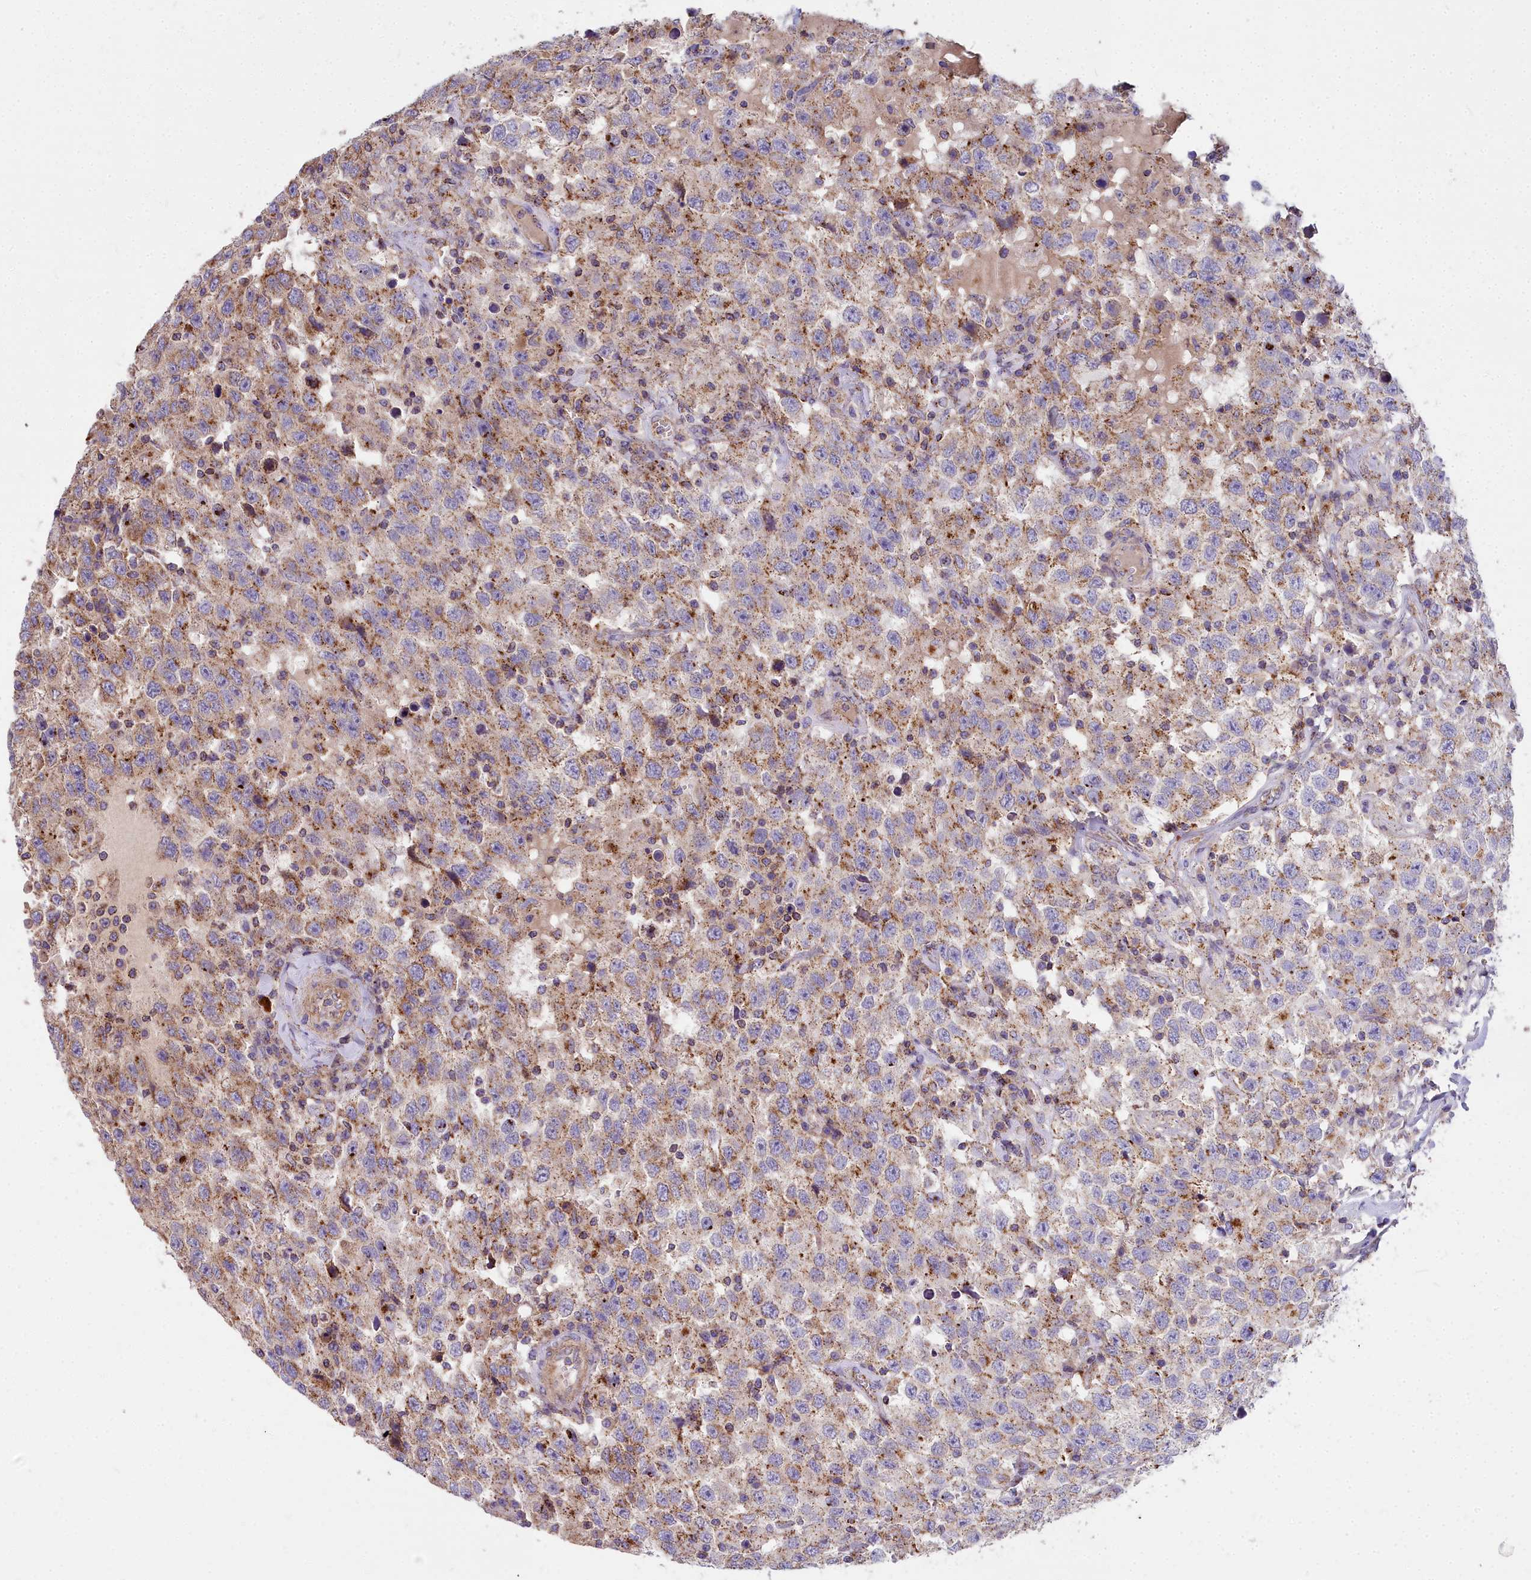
{"staining": {"intensity": "moderate", "quantity": "25%-75%", "location": "cytoplasmic/membranous"}, "tissue": "testis cancer", "cell_type": "Tumor cells", "image_type": "cancer", "snomed": [{"axis": "morphology", "description": "Seminoma, NOS"}, {"axis": "topography", "description": "Testis"}], "caption": "Testis cancer stained with IHC displays moderate cytoplasmic/membranous expression in approximately 25%-75% of tumor cells.", "gene": "FRMPD1", "patient": {"sex": "male", "age": 41}}